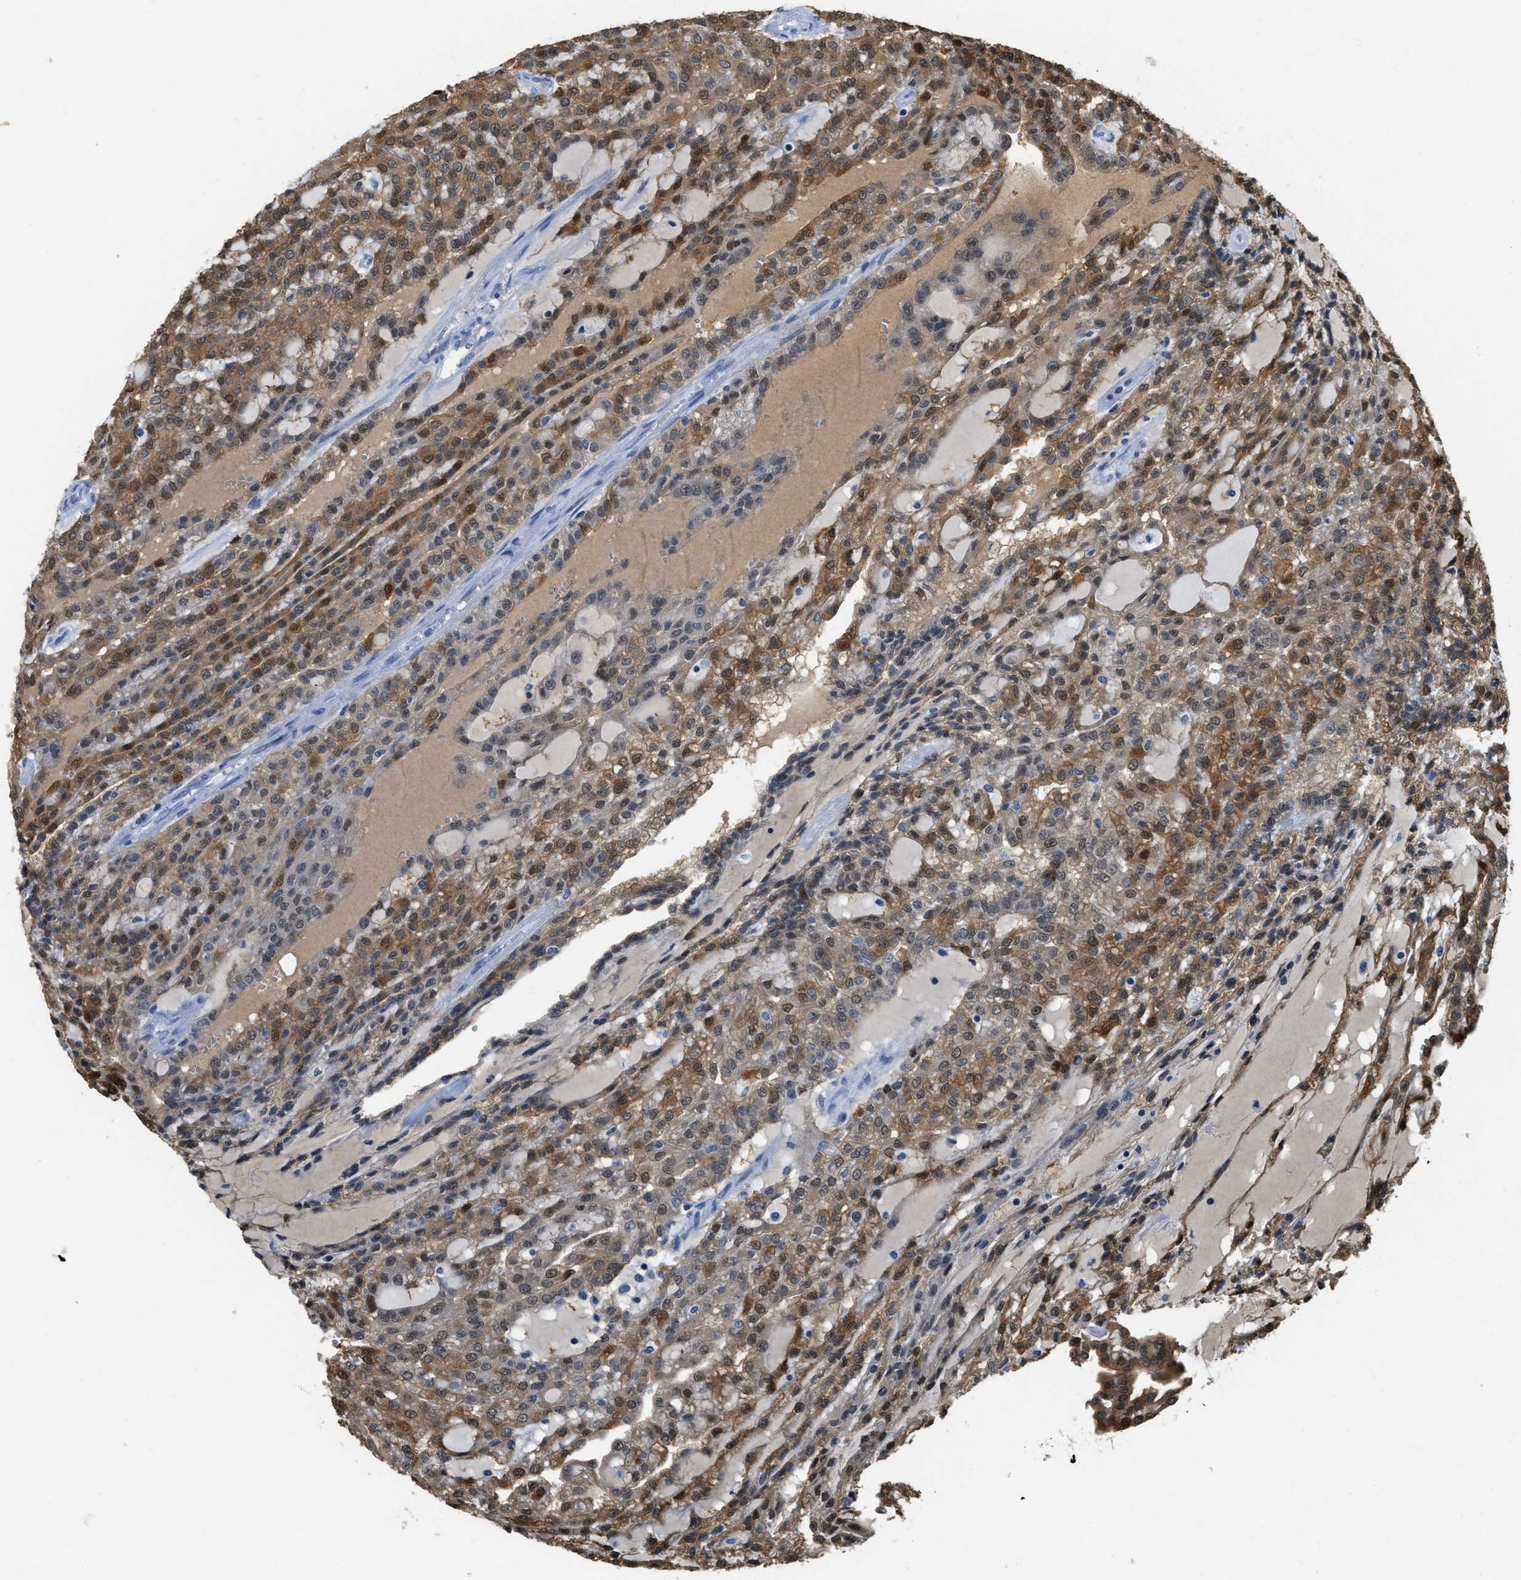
{"staining": {"intensity": "moderate", "quantity": ">75%", "location": "cytoplasmic/membranous"}, "tissue": "renal cancer", "cell_type": "Tumor cells", "image_type": "cancer", "snomed": [{"axis": "morphology", "description": "Adenocarcinoma, NOS"}, {"axis": "topography", "description": "Kidney"}], "caption": "Immunohistochemical staining of renal adenocarcinoma displays medium levels of moderate cytoplasmic/membranous positivity in approximately >75% of tumor cells. The staining was performed using DAB (3,3'-diaminobenzidine), with brown indicating positive protein expression. Nuclei are stained blue with hematoxylin.", "gene": "CRYM", "patient": {"sex": "male", "age": 63}}